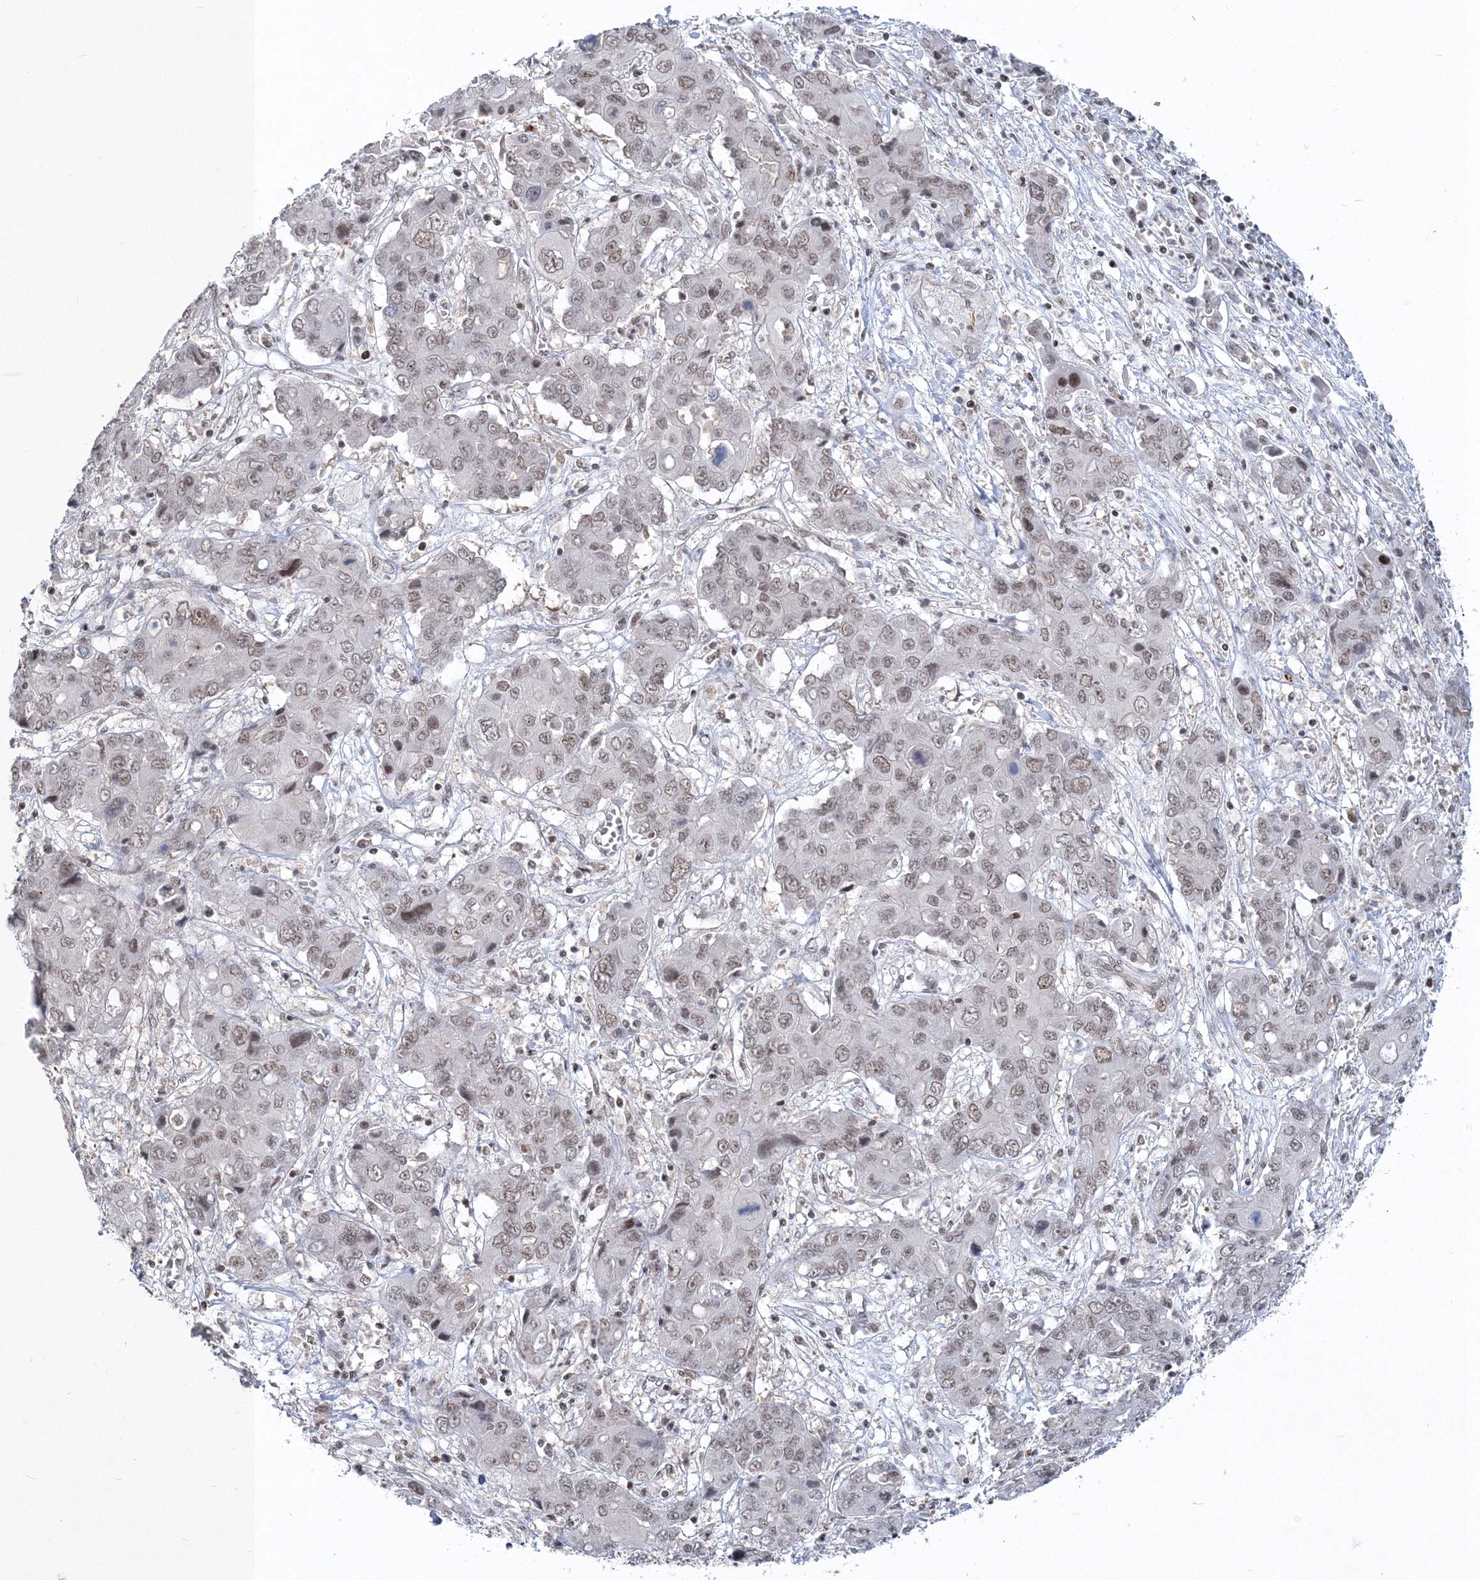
{"staining": {"intensity": "weak", "quantity": ">75%", "location": "nuclear"}, "tissue": "liver cancer", "cell_type": "Tumor cells", "image_type": "cancer", "snomed": [{"axis": "morphology", "description": "Cholangiocarcinoma"}, {"axis": "topography", "description": "Liver"}], "caption": "Immunohistochemical staining of human liver cholangiocarcinoma exhibits low levels of weak nuclear protein expression in about >75% of tumor cells. The staining was performed using DAB to visualize the protein expression in brown, while the nuclei were stained in blue with hematoxylin (Magnification: 20x).", "gene": "PDS5A", "patient": {"sex": "male", "age": 67}}